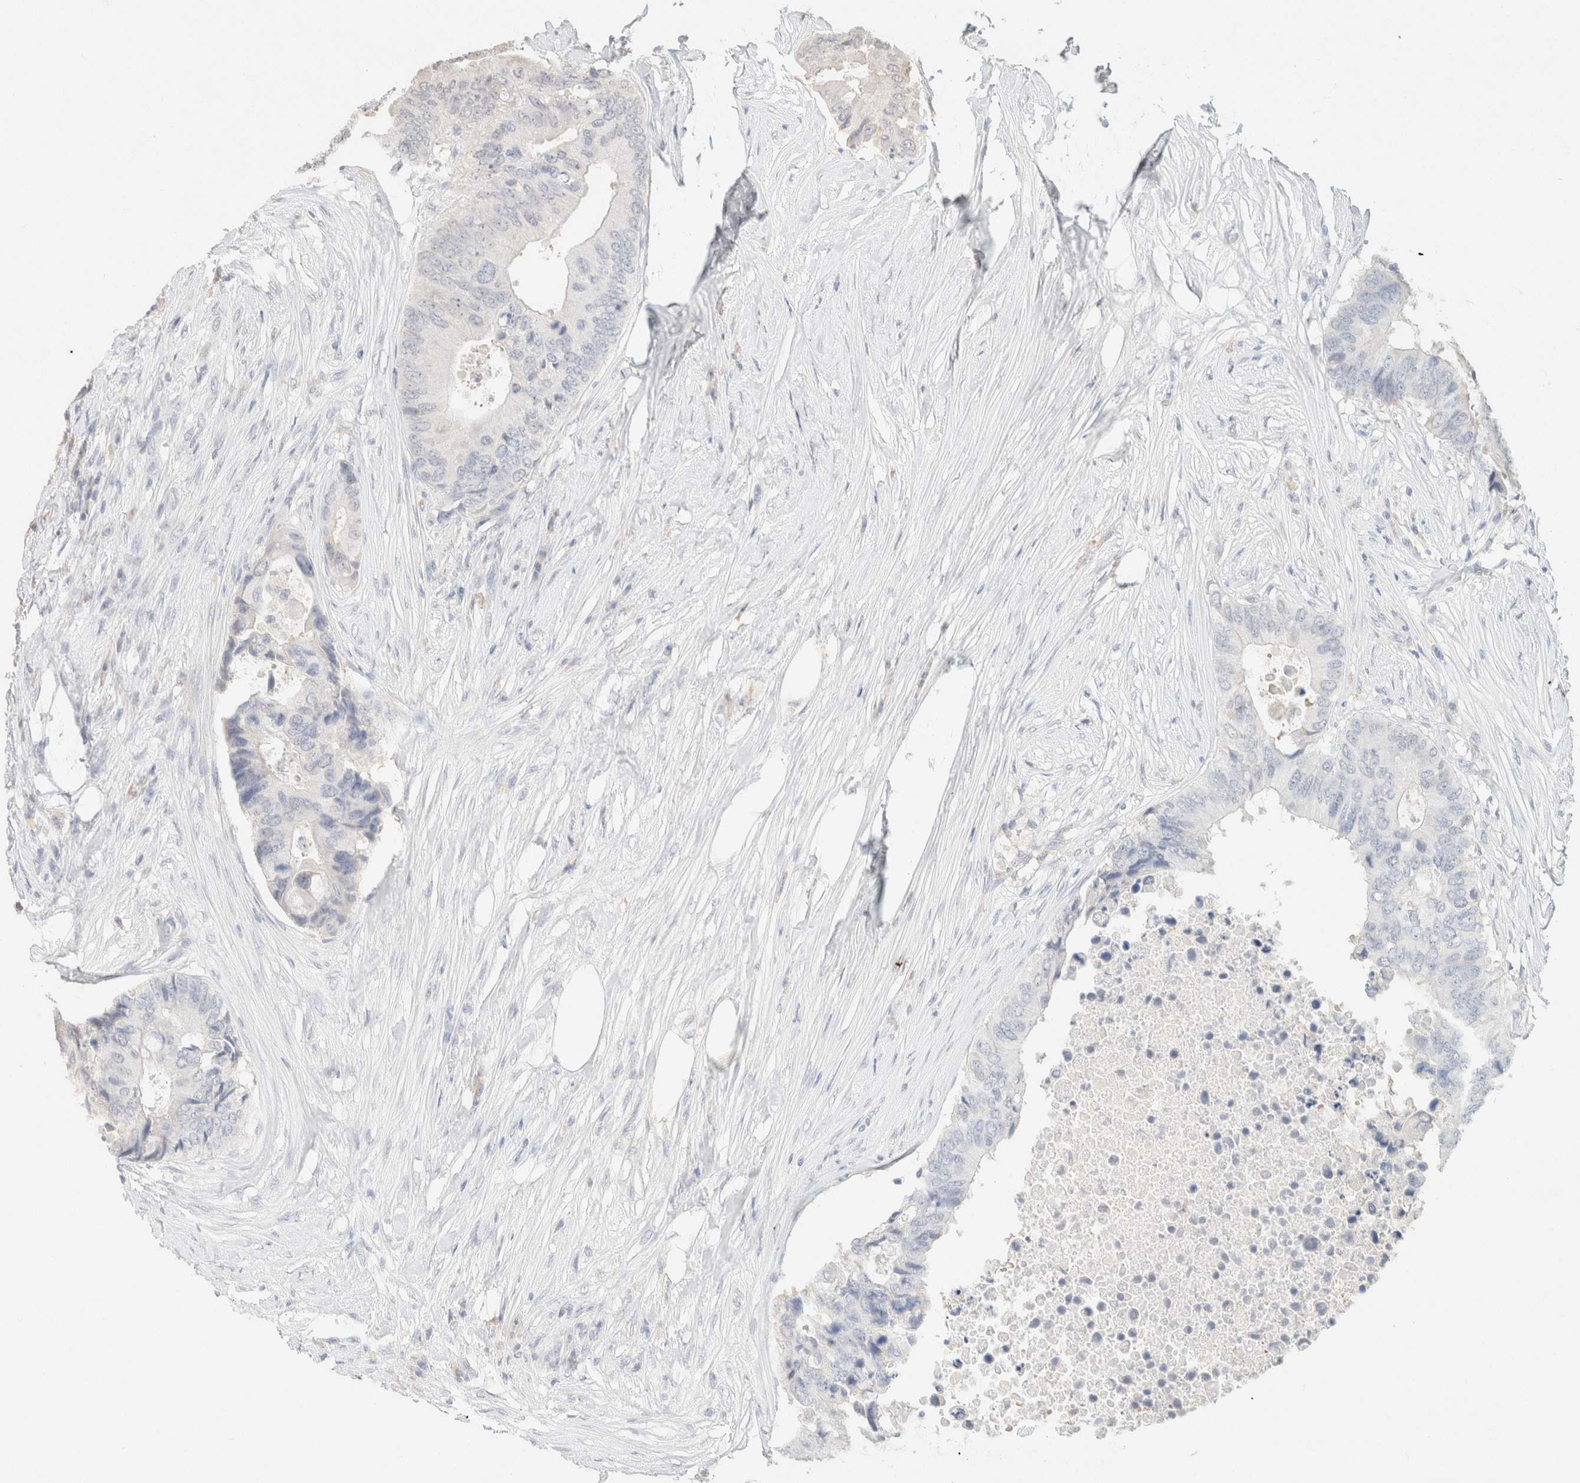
{"staining": {"intensity": "negative", "quantity": "none", "location": "none"}, "tissue": "colorectal cancer", "cell_type": "Tumor cells", "image_type": "cancer", "snomed": [{"axis": "morphology", "description": "Adenocarcinoma, NOS"}, {"axis": "topography", "description": "Colon"}], "caption": "This is an immunohistochemistry (IHC) image of human colorectal cancer. There is no expression in tumor cells.", "gene": "CPA1", "patient": {"sex": "male", "age": 71}}